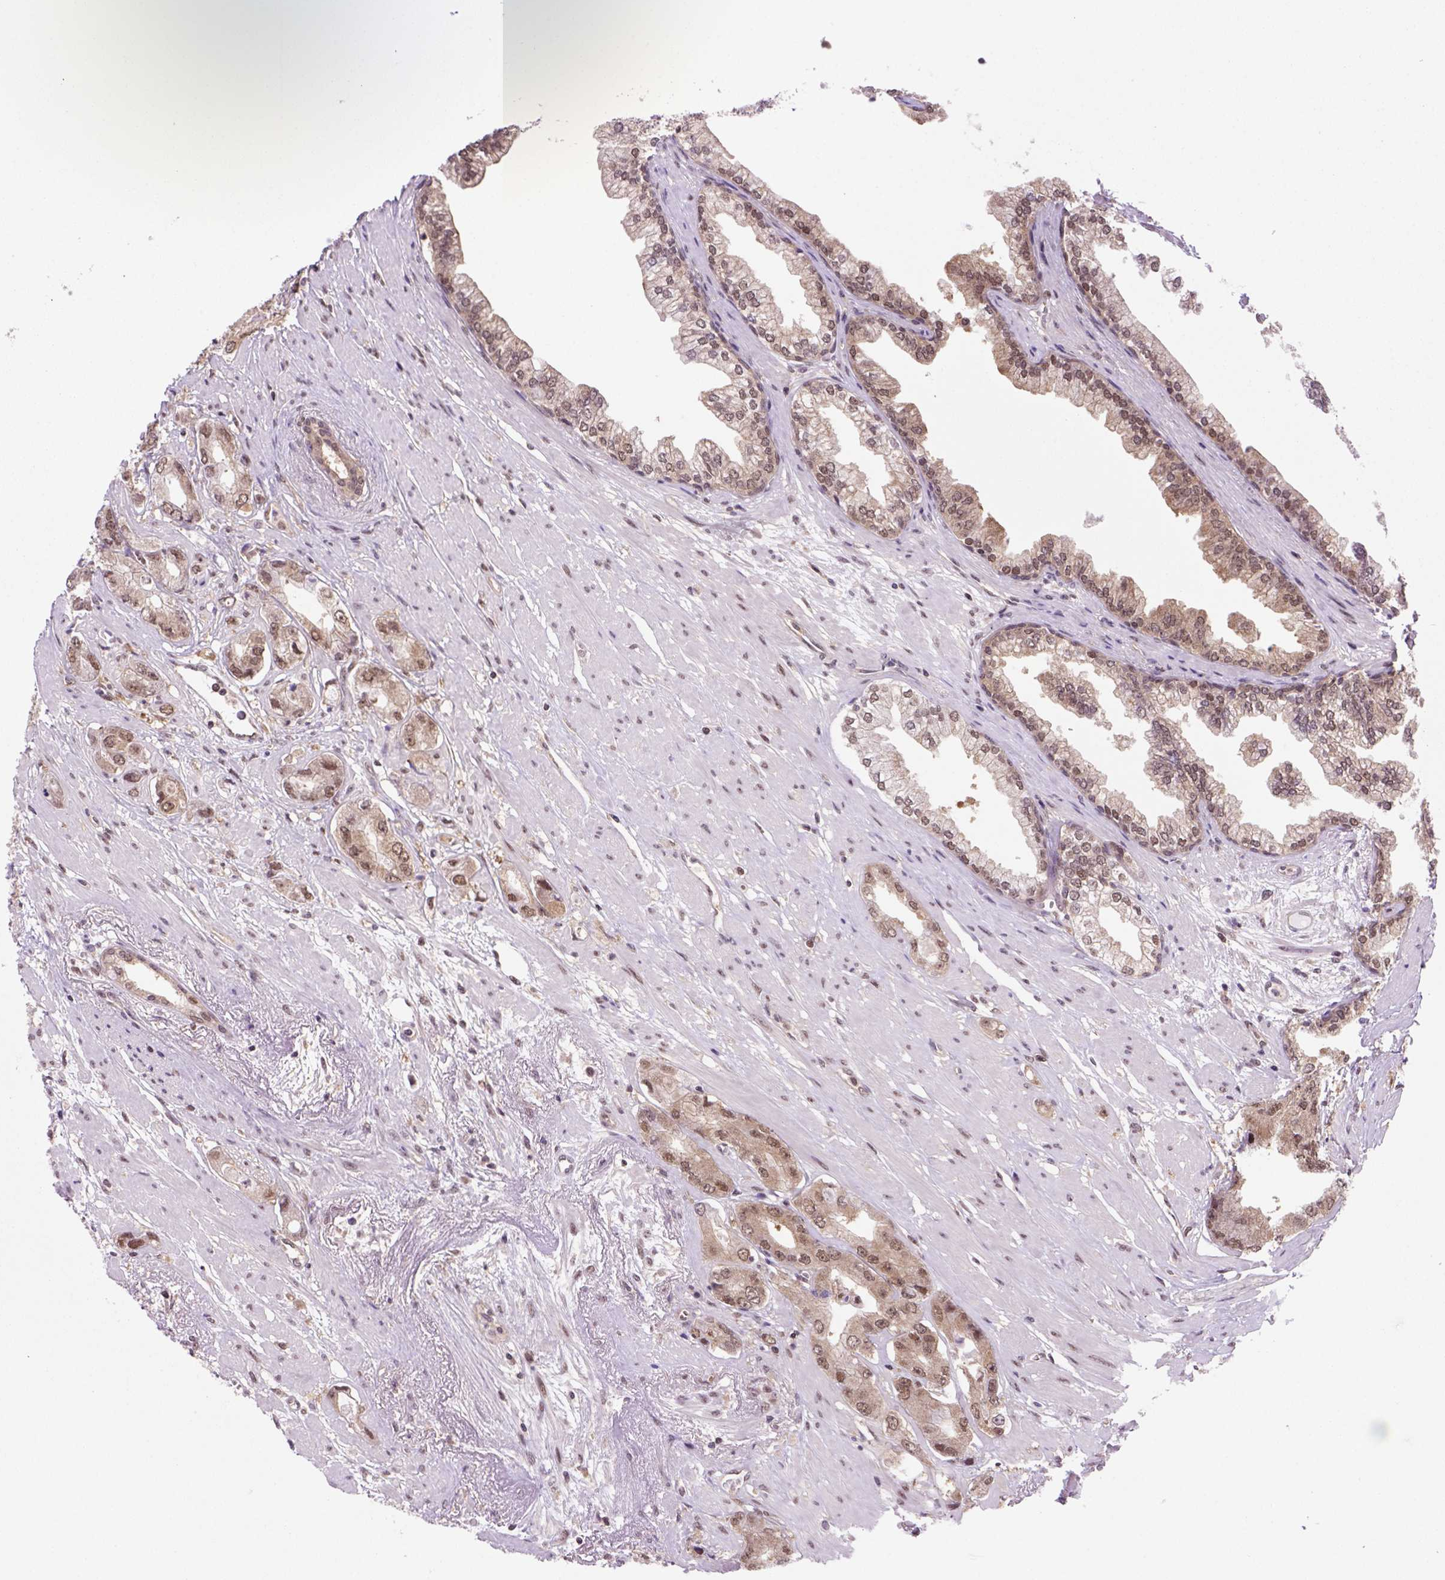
{"staining": {"intensity": "moderate", "quantity": ">75%", "location": "cytoplasmic/membranous,nuclear"}, "tissue": "prostate cancer", "cell_type": "Tumor cells", "image_type": "cancer", "snomed": [{"axis": "morphology", "description": "Adenocarcinoma, Low grade"}, {"axis": "topography", "description": "Prostate"}], "caption": "Moderate cytoplasmic/membranous and nuclear expression for a protein is identified in approximately >75% of tumor cells of adenocarcinoma (low-grade) (prostate) using immunohistochemistry.", "gene": "PSMC2", "patient": {"sex": "male", "age": 60}}